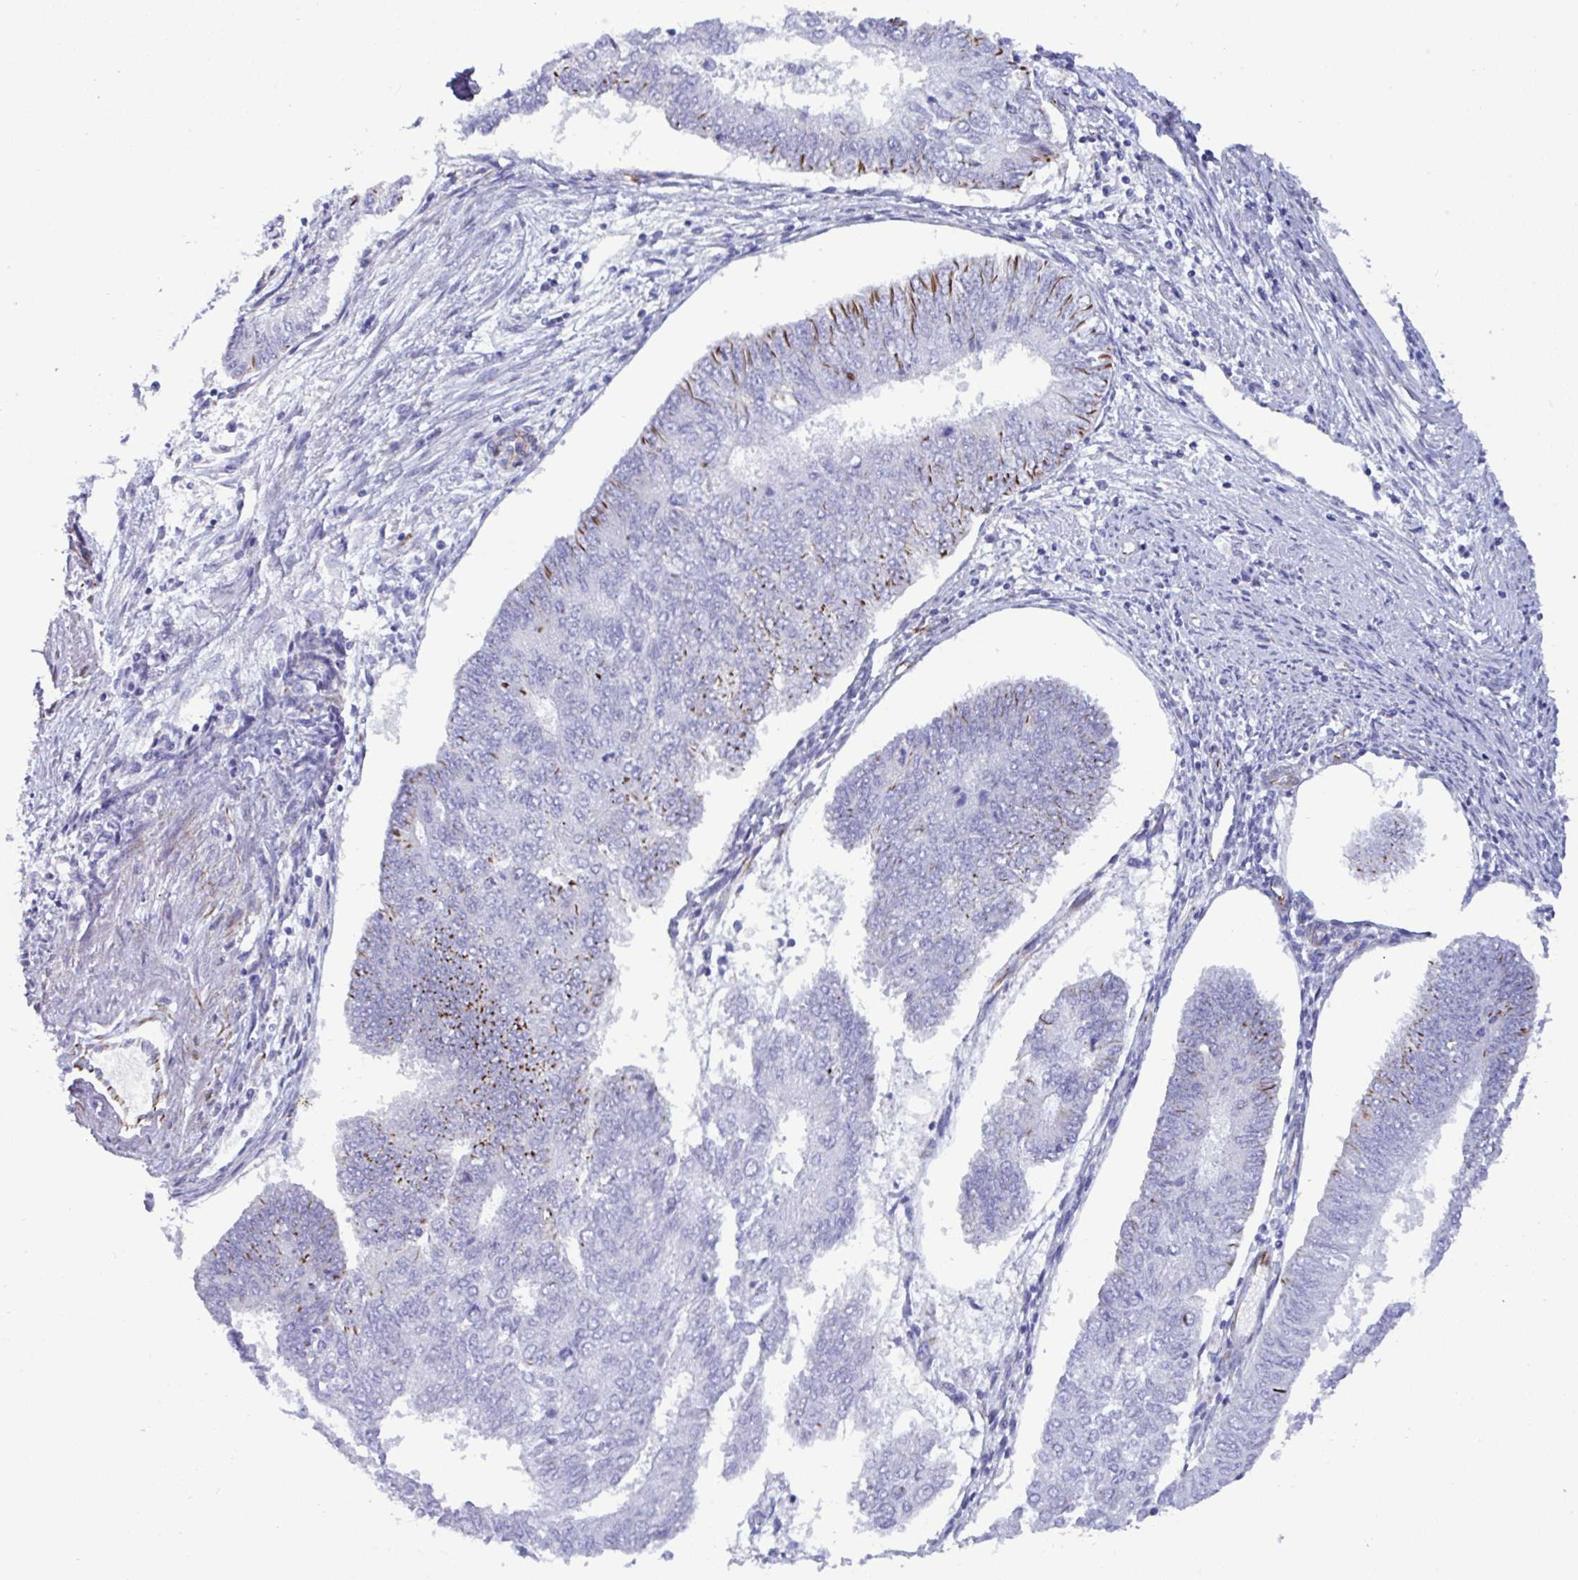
{"staining": {"intensity": "strong", "quantity": "<25%", "location": "cytoplasmic/membranous"}, "tissue": "endometrial cancer", "cell_type": "Tumor cells", "image_type": "cancer", "snomed": [{"axis": "morphology", "description": "Adenocarcinoma, NOS"}, {"axis": "topography", "description": "Endometrium"}], "caption": "Approximately <25% of tumor cells in human adenocarcinoma (endometrial) display strong cytoplasmic/membranous protein positivity as visualized by brown immunohistochemical staining.", "gene": "SMAD5", "patient": {"sex": "female", "age": 68}}